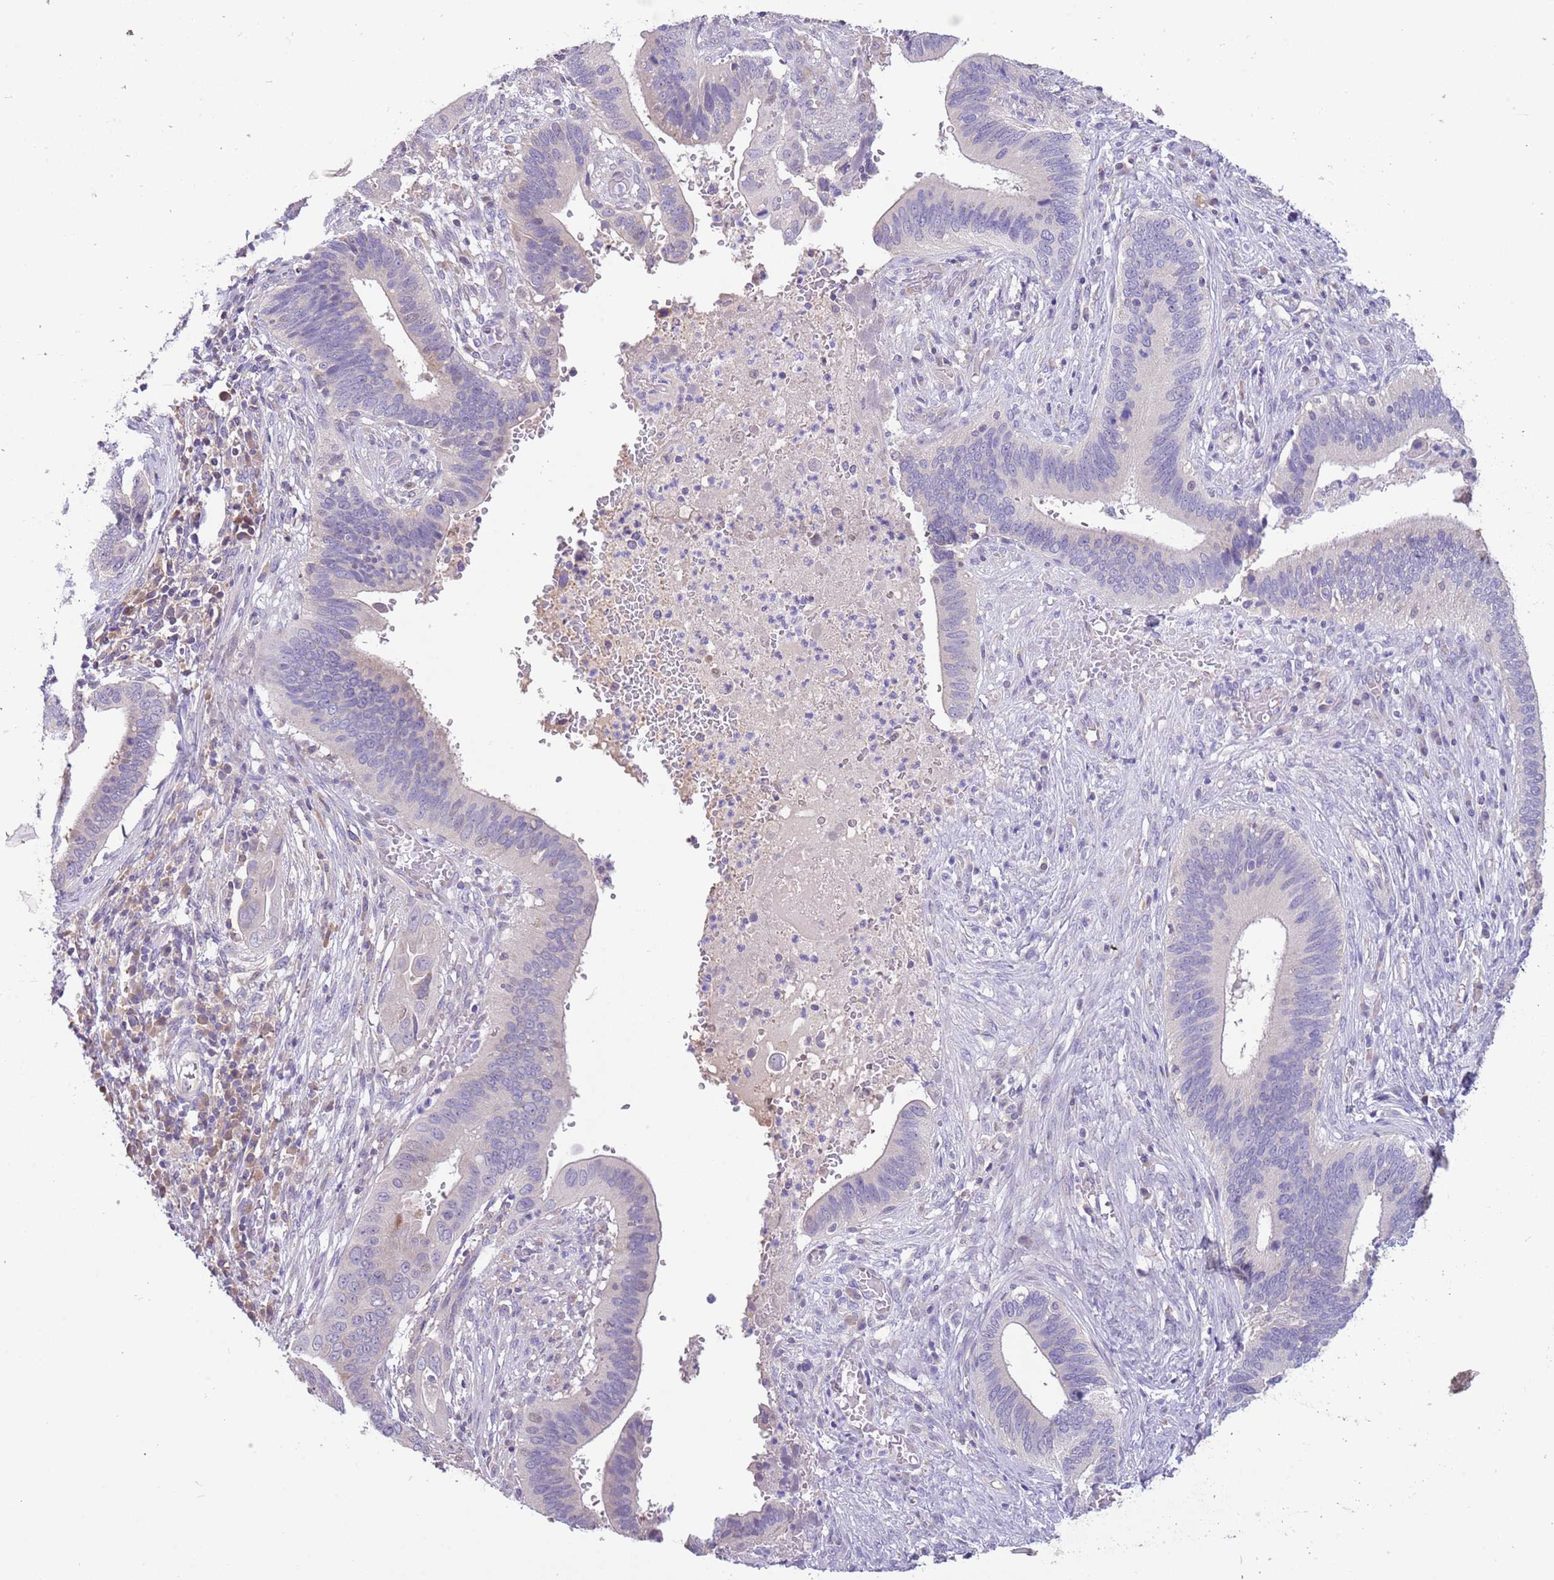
{"staining": {"intensity": "negative", "quantity": "none", "location": "none"}, "tissue": "cervical cancer", "cell_type": "Tumor cells", "image_type": "cancer", "snomed": [{"axis": "morphology", "description": "Adenocarcinoma, NOS"}, {"axis": "topography", "description": "Cervix"}], "caption": "The image displays no staining of tumor cells in cervical cancer (adenocarcinoma). (Brightfield microscopy of DAB IHC at high magnification).", "gene": "CABYR", "patient": {"sex": "female", "age": 42}}